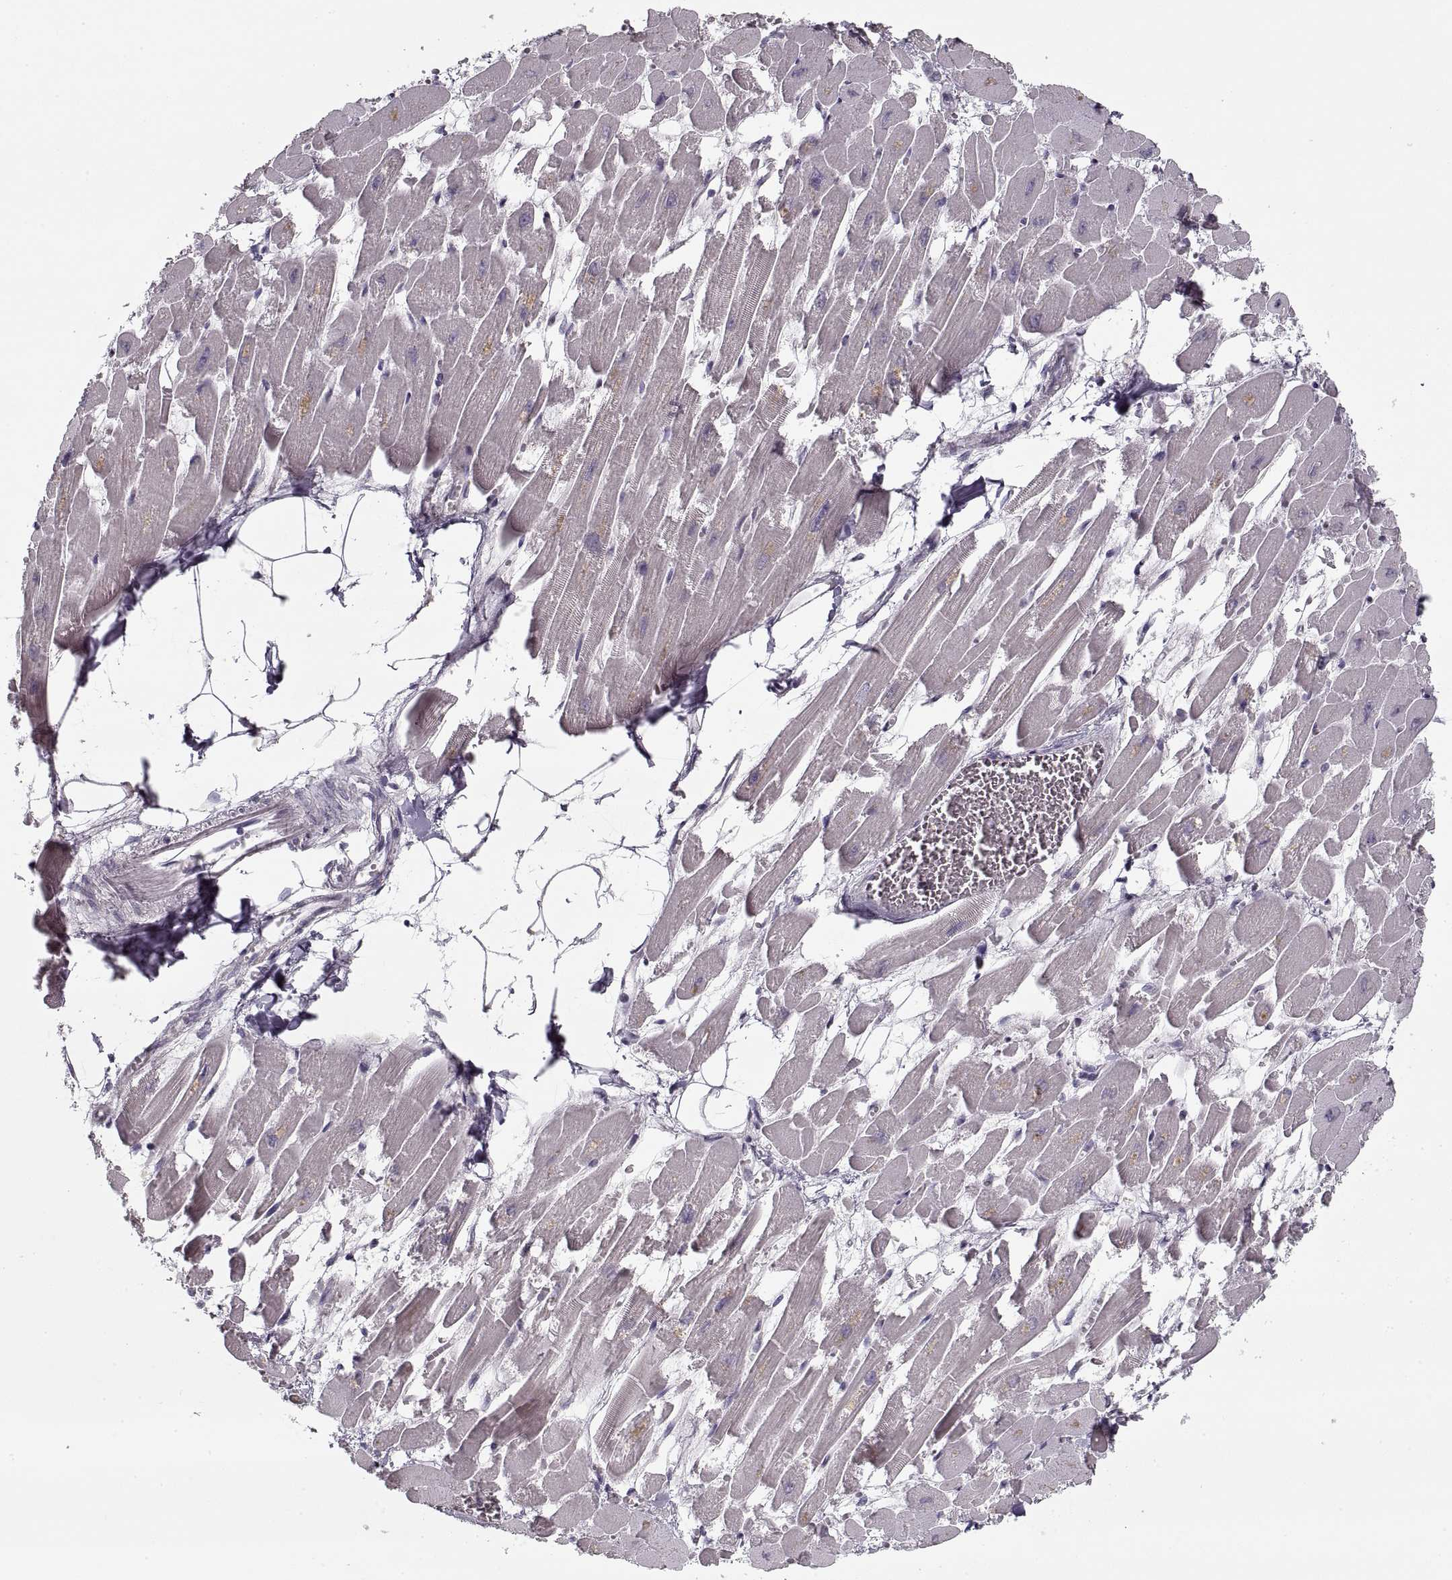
{"staining": {"intensity": "negative", "quantity": "none", "location": "none"}, "tissue": "heart muscle", "cell_type": "Cardiomyocytes", "image_type": "normal", "snomed": [{"axis": "morphology", "description": "Normal tissue, NOS"}, {"axis": "topography", "description": "Heart"}], "caption": "This is a image of immunohistochemistry staining of unremarkable heart muscle, which shows no expression in cardiomyocytes.", "gene": "GAD2", "patient": {"sex": "female", "age": 52}}